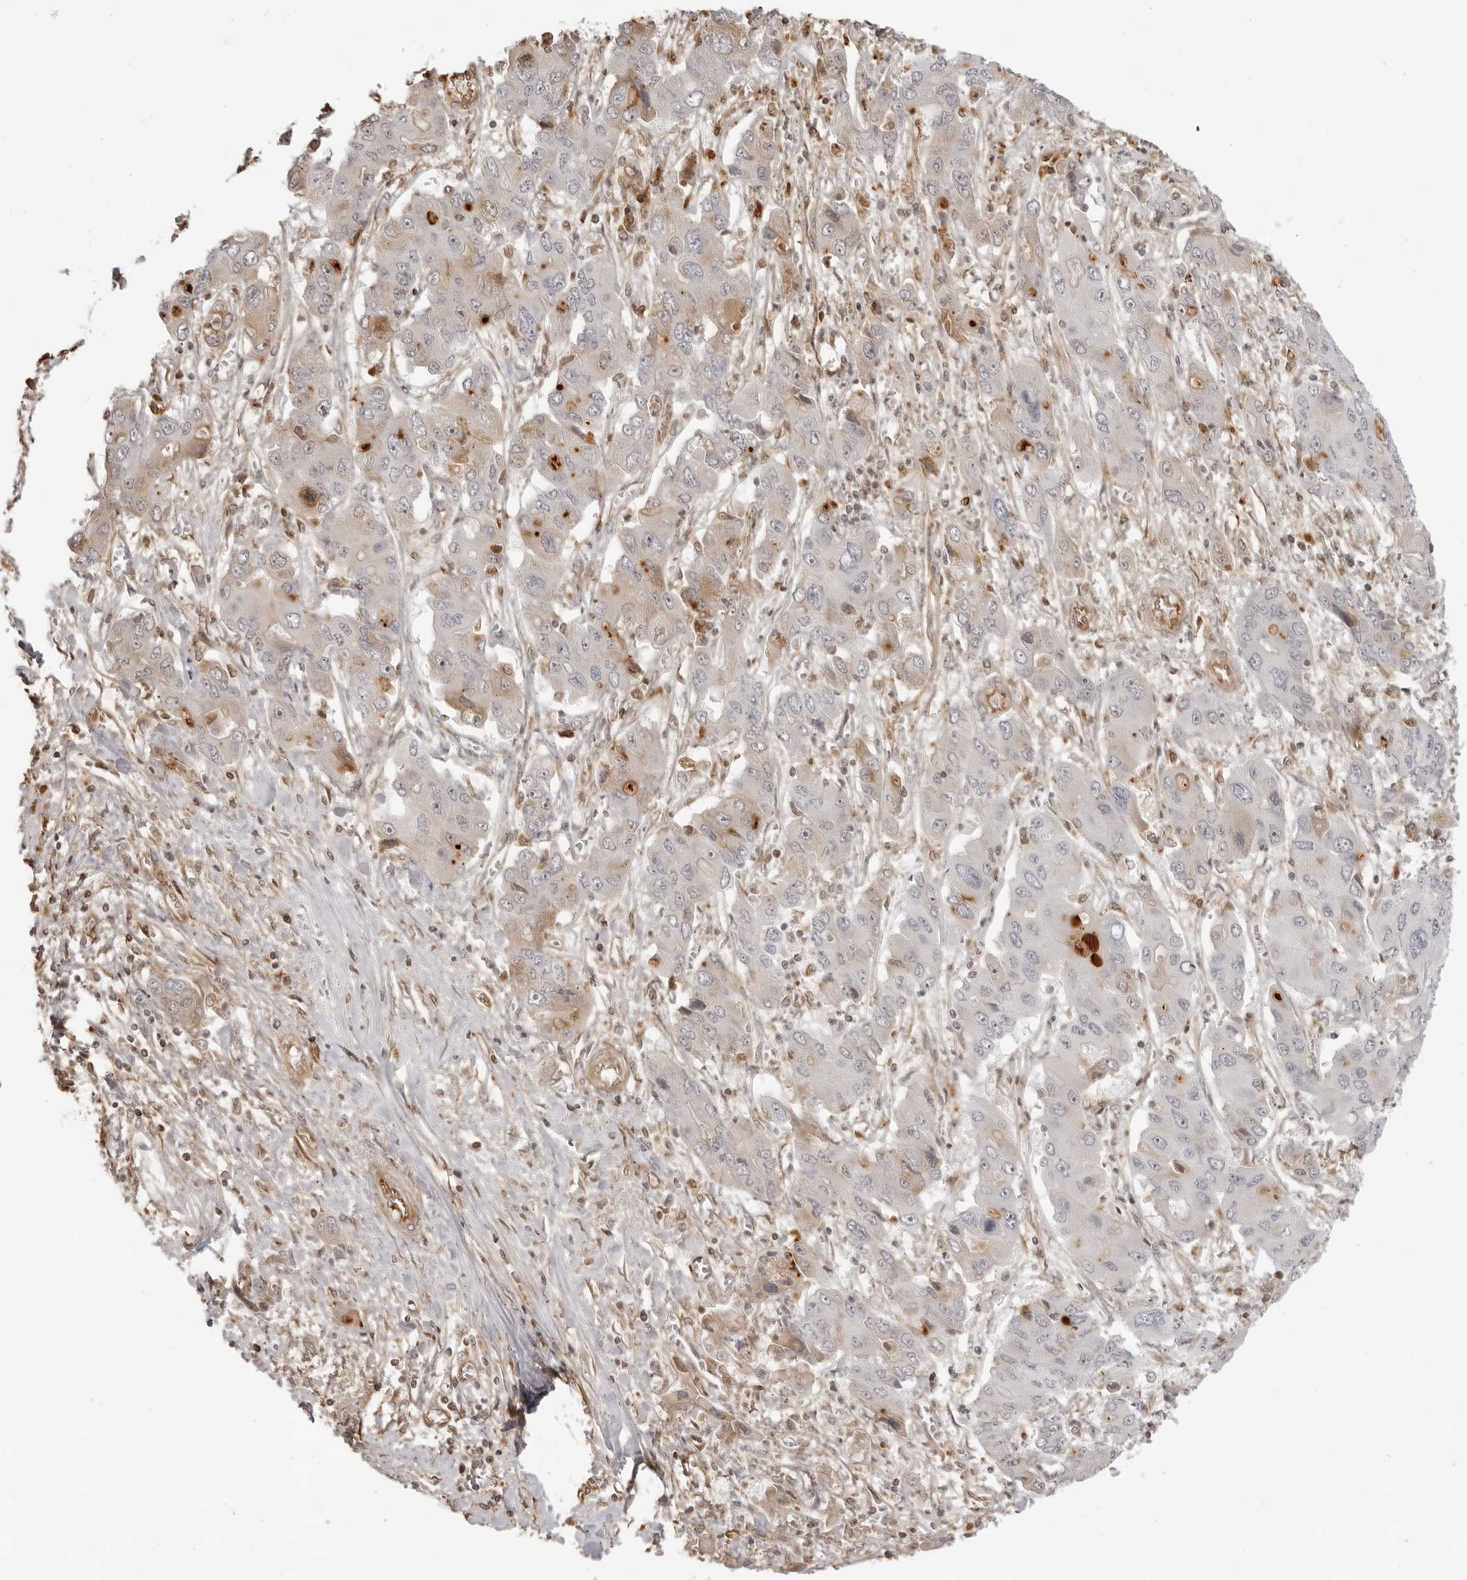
{"staining": {"intensity": "weak", "quantity": "<25%", "location": "cytoplasmic/membranous"}, "tissue": "liver cancer", "cell_type": "Tumor cells", "image_type": "cancer", "snomed": [{"axis": "morphology", "description": "Cholangiocarcinoma"}, {"axis": "topography", "description": "Liver"}], "caption": "High power microscopy image of an immunohistochemistry image of liver cholangiocarcinoma, revealing no significant positivity in tumor cells. (DAB immunohistochemistry with hematoxylin counter stain).", "gene": "DYNLT5", "patient": {"sex": "male", "age": 67}}